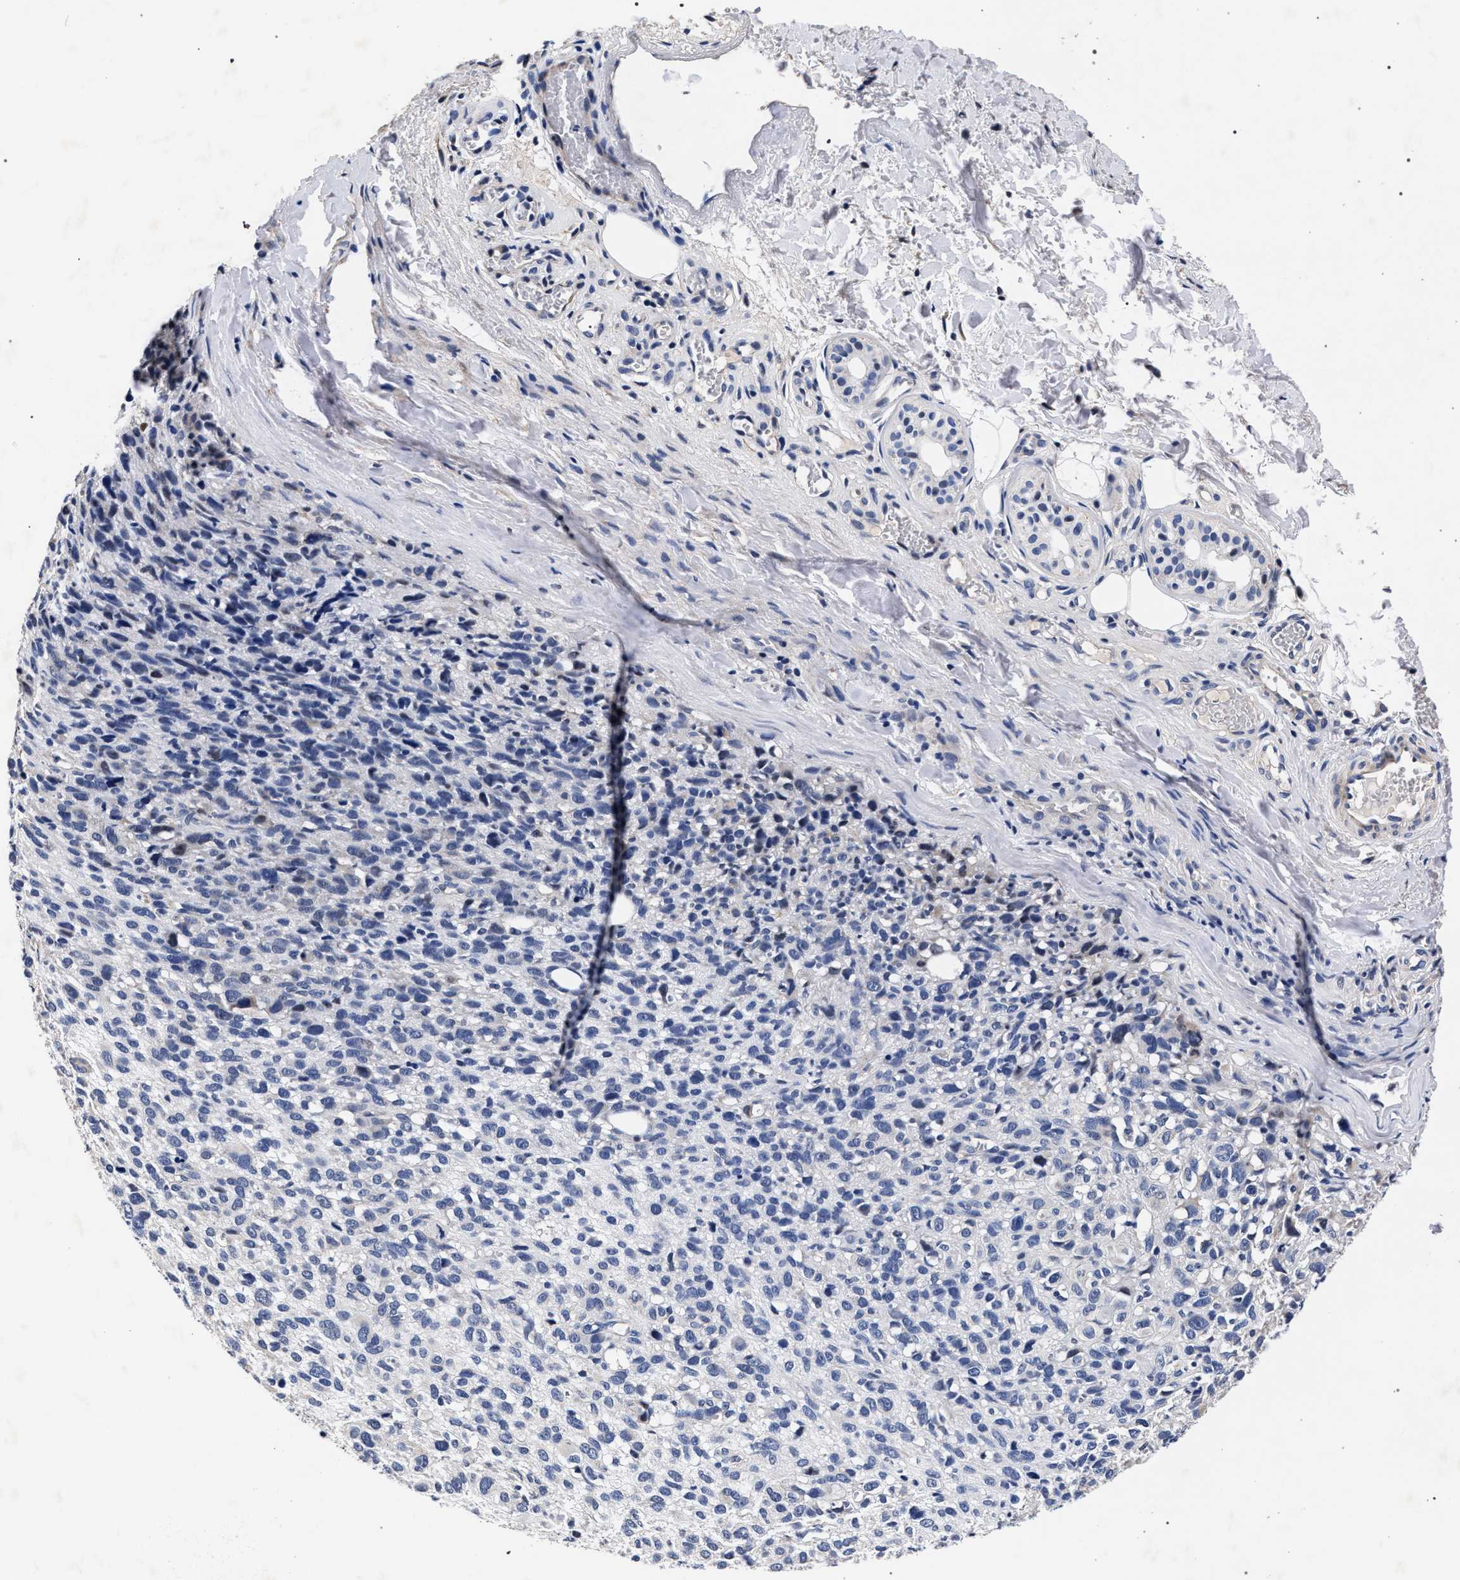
{"staining": {"intensity": "negative", "quantity": "none", "location": "none"}, "tissue": "melanoma", "cell_type": "Tumor cells", "image_type": "cancer", "snomed": [{"axis": "morphology", "description": "Malignant melanoma, NOS"}, {"axis": "topography", "description": "Skin"}], "caption": "Immunohistochemistry of human malignant melanoma reveals no staining in tumor cells.", "gene": "CFAP95", "patient": {"sex": "female", "age": 55}}